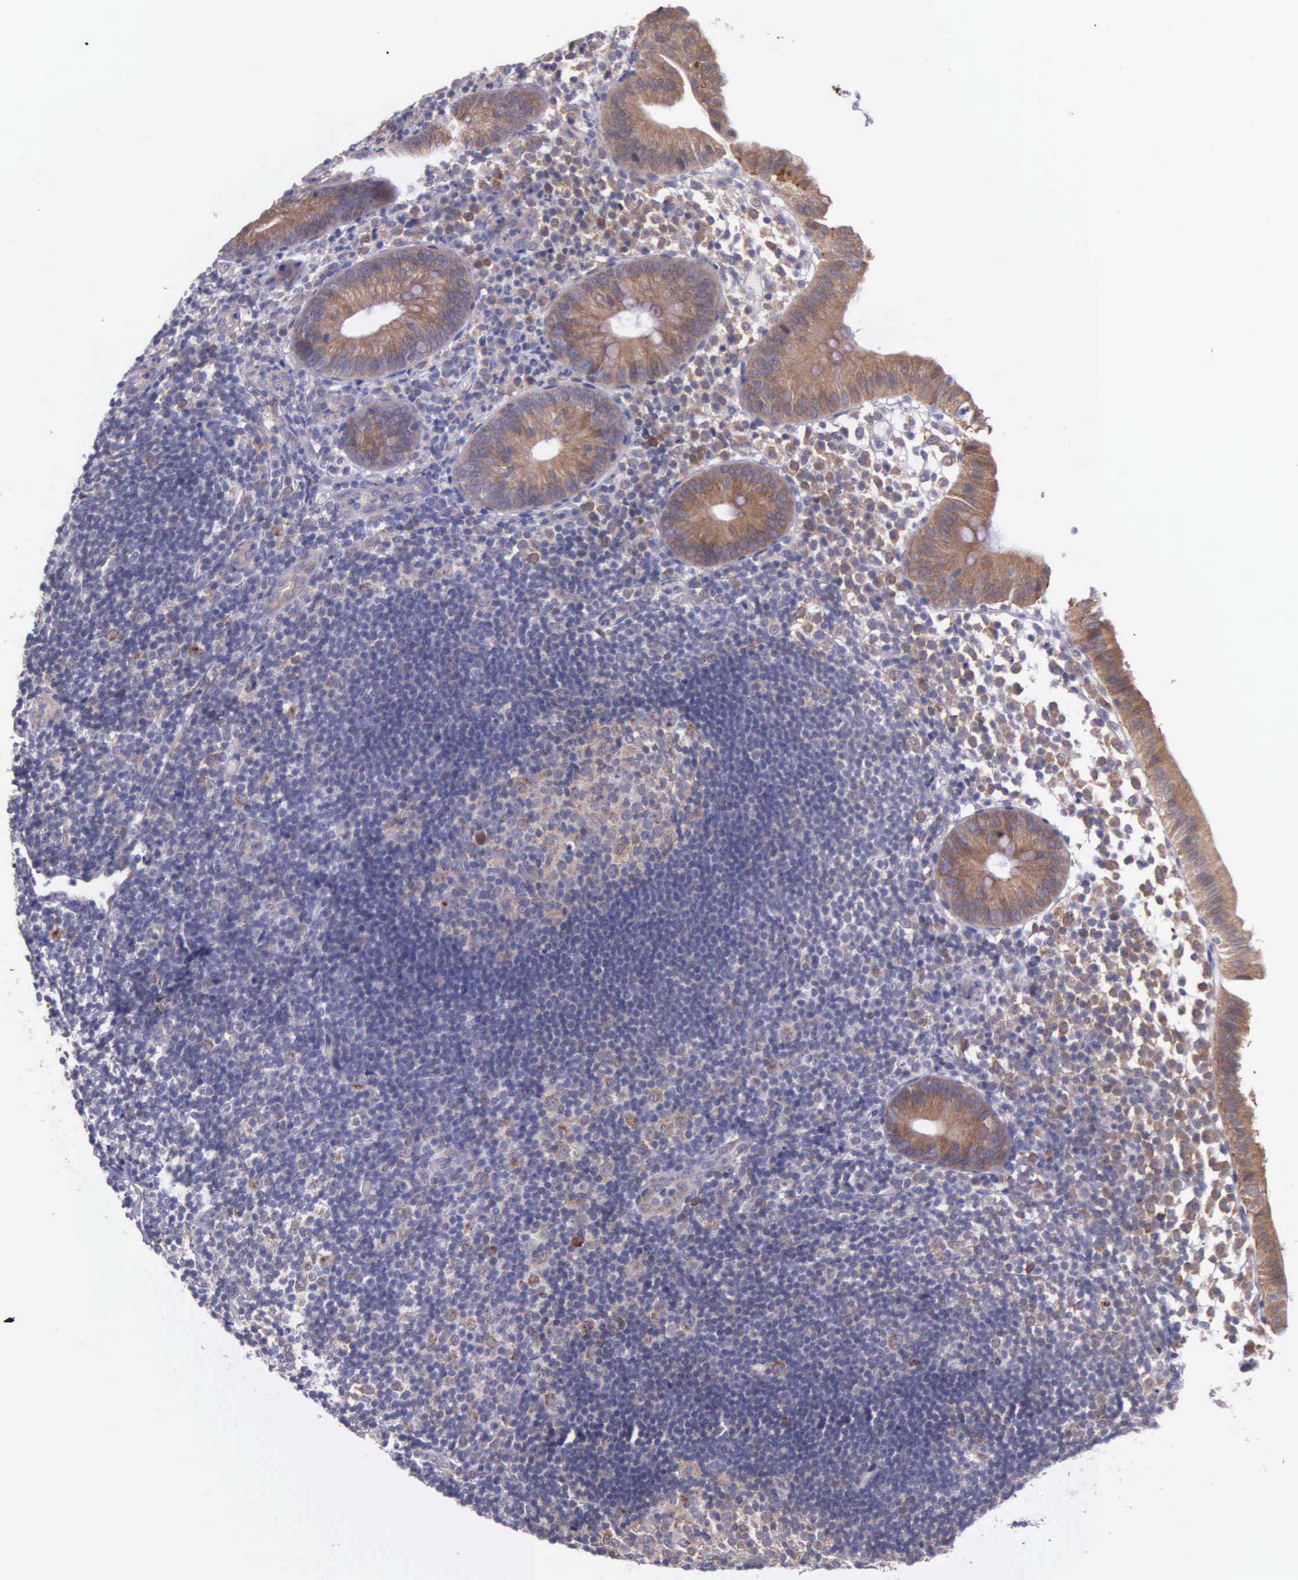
{"staining": {"intensity": "moderate", "quantity": ">75%", "location": "cytoplasmic/membranous"}, "tissue": "appendix", "cell_type": "Glandular cells", "image_type": "normal", "snomed": [{"axis": "morphology", "description": "Normal tissue, NOS"}, {"axis": "topography", "description": "Appendix"}], "caption": "Immunohistochemical staining of normal appendix shows medium levels of moderate cytoplasmic/membranous expression in about >75% of glandular cells.", "gene": "NSDHL", "patient": {"sex": "male", "age": 25}}